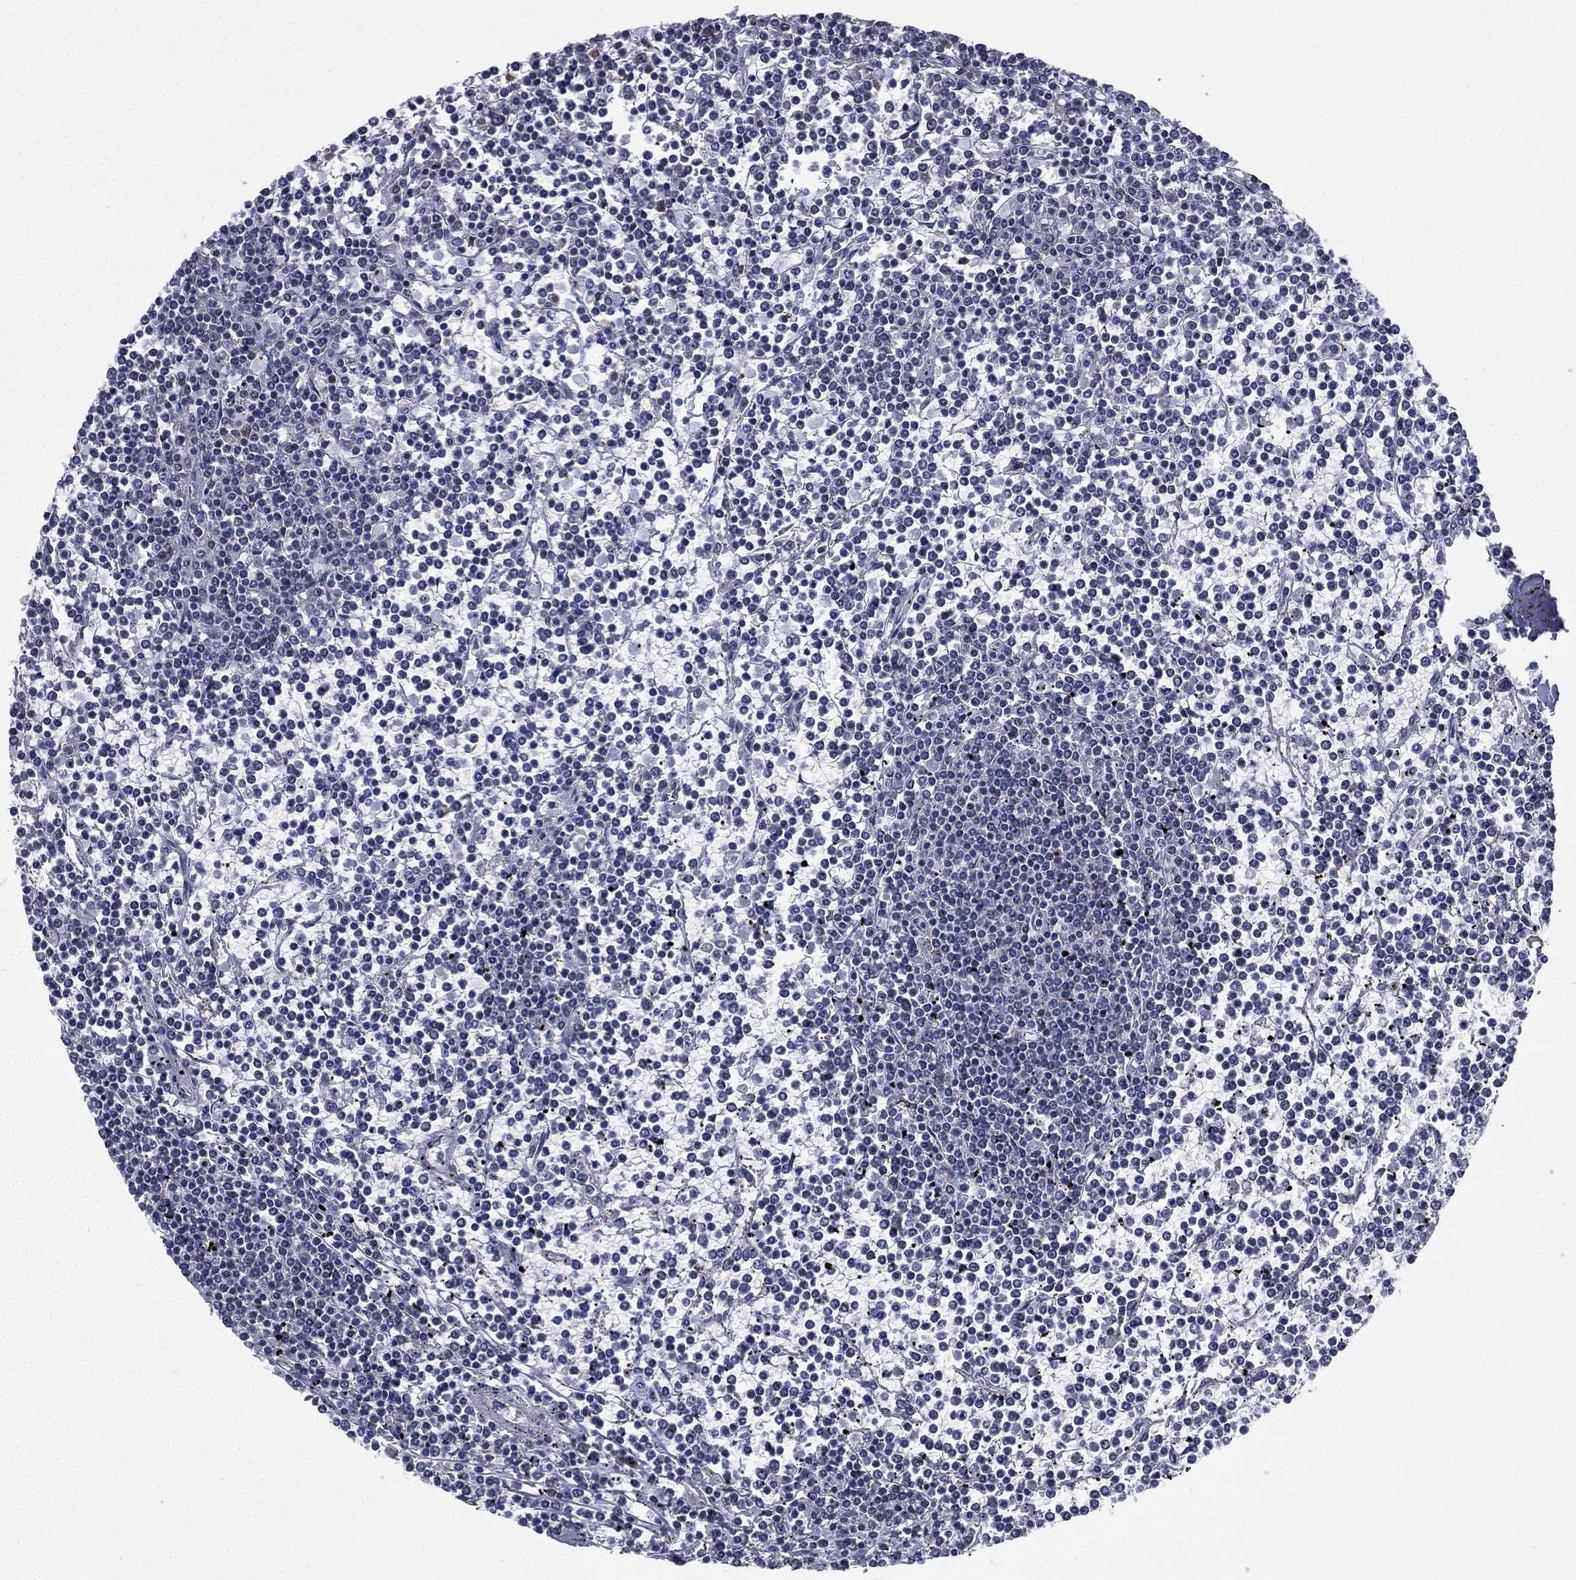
{"staining": {"intensity": "negative", "quantity": "none", "location": "none"}, "tissue": "lymphoma", "cell_type": "Tumor cells", "image_type": "cancer", "snomed": [{"axis": "morphology", "description": "Malignant lymphoma, non-Hodgkin's type, Low grade"}, {"axis": "topography", "description": "Spleen"}], "caption": "The immunohistochemistry (IHC) image has no significant expression in tumor cells of malignant lymphoma, non-Hodgkin's type (low-grade) tissue. (DAB (3,3'-diaminobenzidine) immunohistochemistry with hematoxylin counter stain).", "gene": "FARSA", "patient": {"sex": "female", "age": 19}}